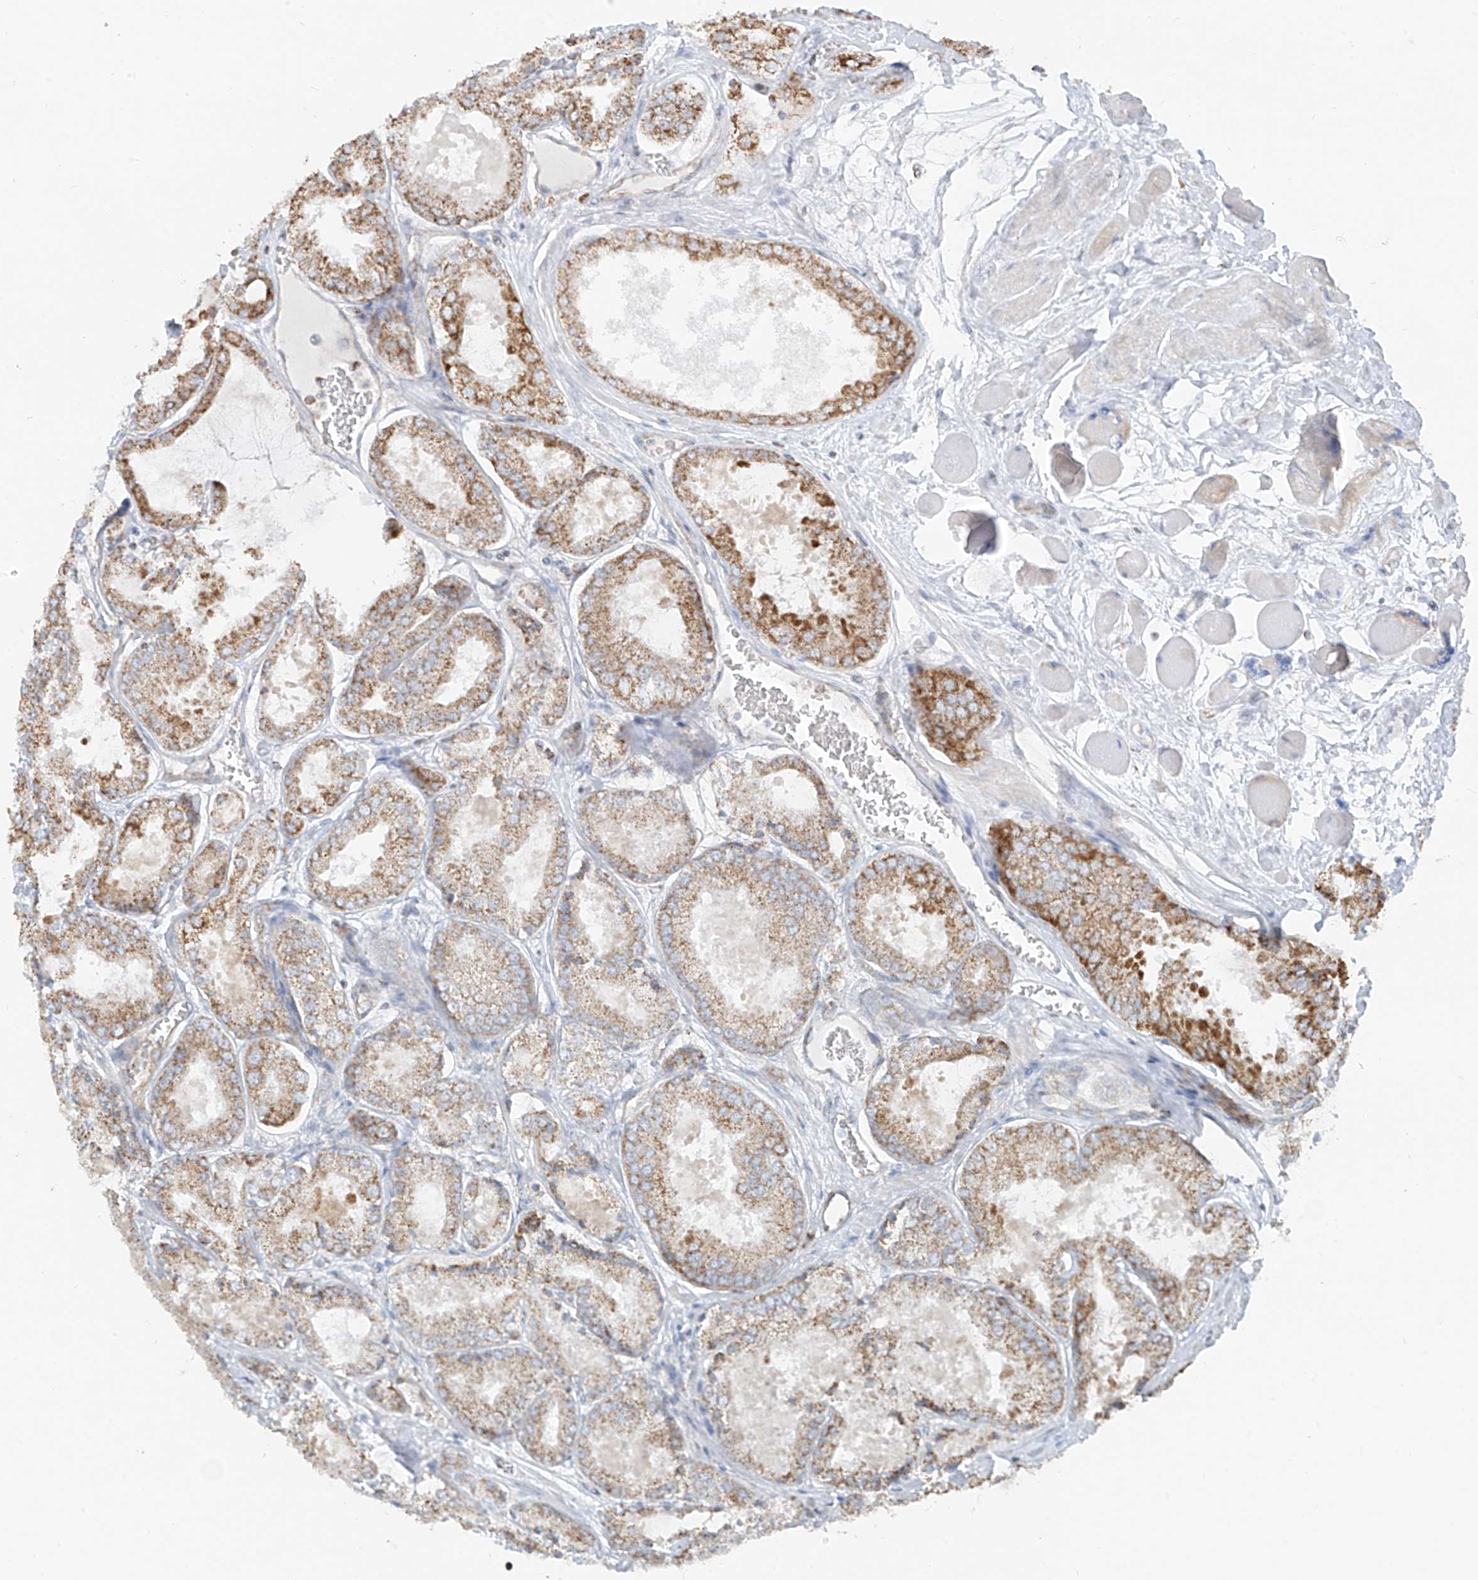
{"staining": {"intensity": "moderate", "quantity": ">75%", "location": "cytoplasmic/membranous"}, "tissue": "prostate cancer", "cell_type": "Tumor cells", "image_type": "cancer", "snomed": [{"axis": "morphology", "description": "Adenocarcinoma, Low grade"}, {"axis": "topography", "description": "Prostate"}], "caption": "Immunohistochemistry of prostate low-grade adenocarcinoma reveals medium levels of moderate cytoplasmic/membranous positivity in approximately >75% of tumor cells. The staining is performed using DAB brown chromogen to label protein expression. The nuclei are counter-stained blue using hematoxylin.", "gene": "ETHE1", "patient": {"sex": "male", "age": 67}}